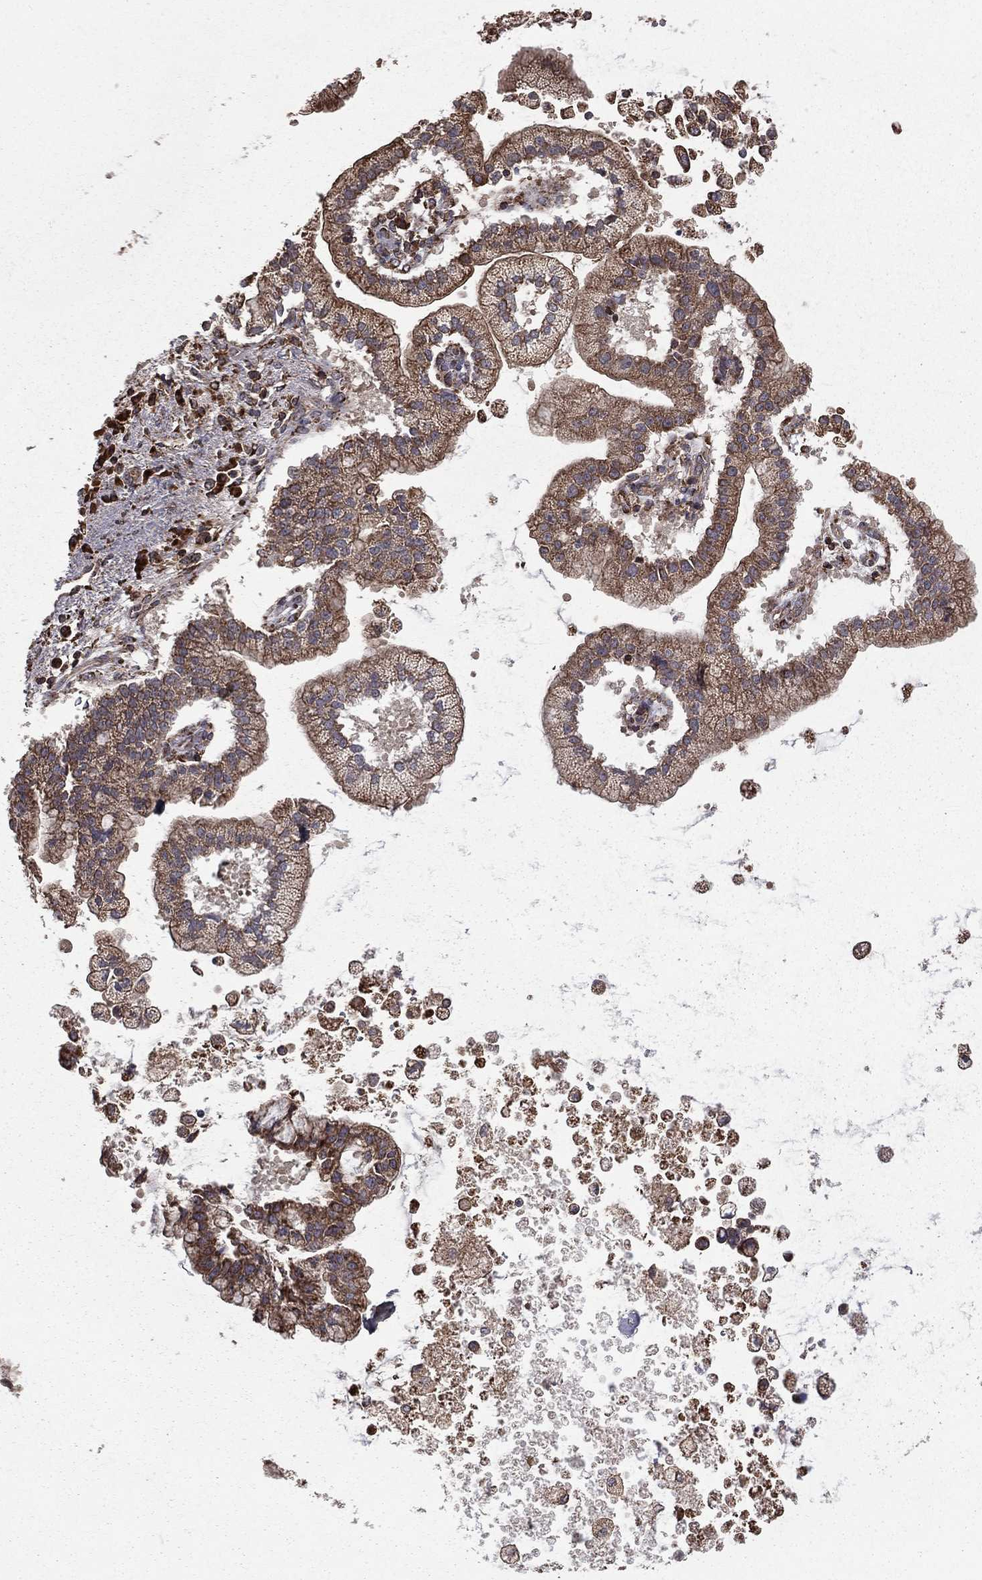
{"staining": {"intensity": "moderate", "quantity": ">75%", "location": "cytoplasmic/membranous"}, "tissue": "liver cancer", "cell_type": "Tumor cells", "image_type": "cancer", "snomed": [{"axis": "morphology", "description": "Cholangiocarcinoma"}, {"axis": "topography", "description": "Liver"}], "caption": "Liver cancer (cholangiocarcinoma) stained with immunohistochemistry displays moderate cytoplasmic/membranous expression in approximately >75% of tumor cells.", "gene": "OLFML1", "patient": {"sex": "male", "age": 50}}